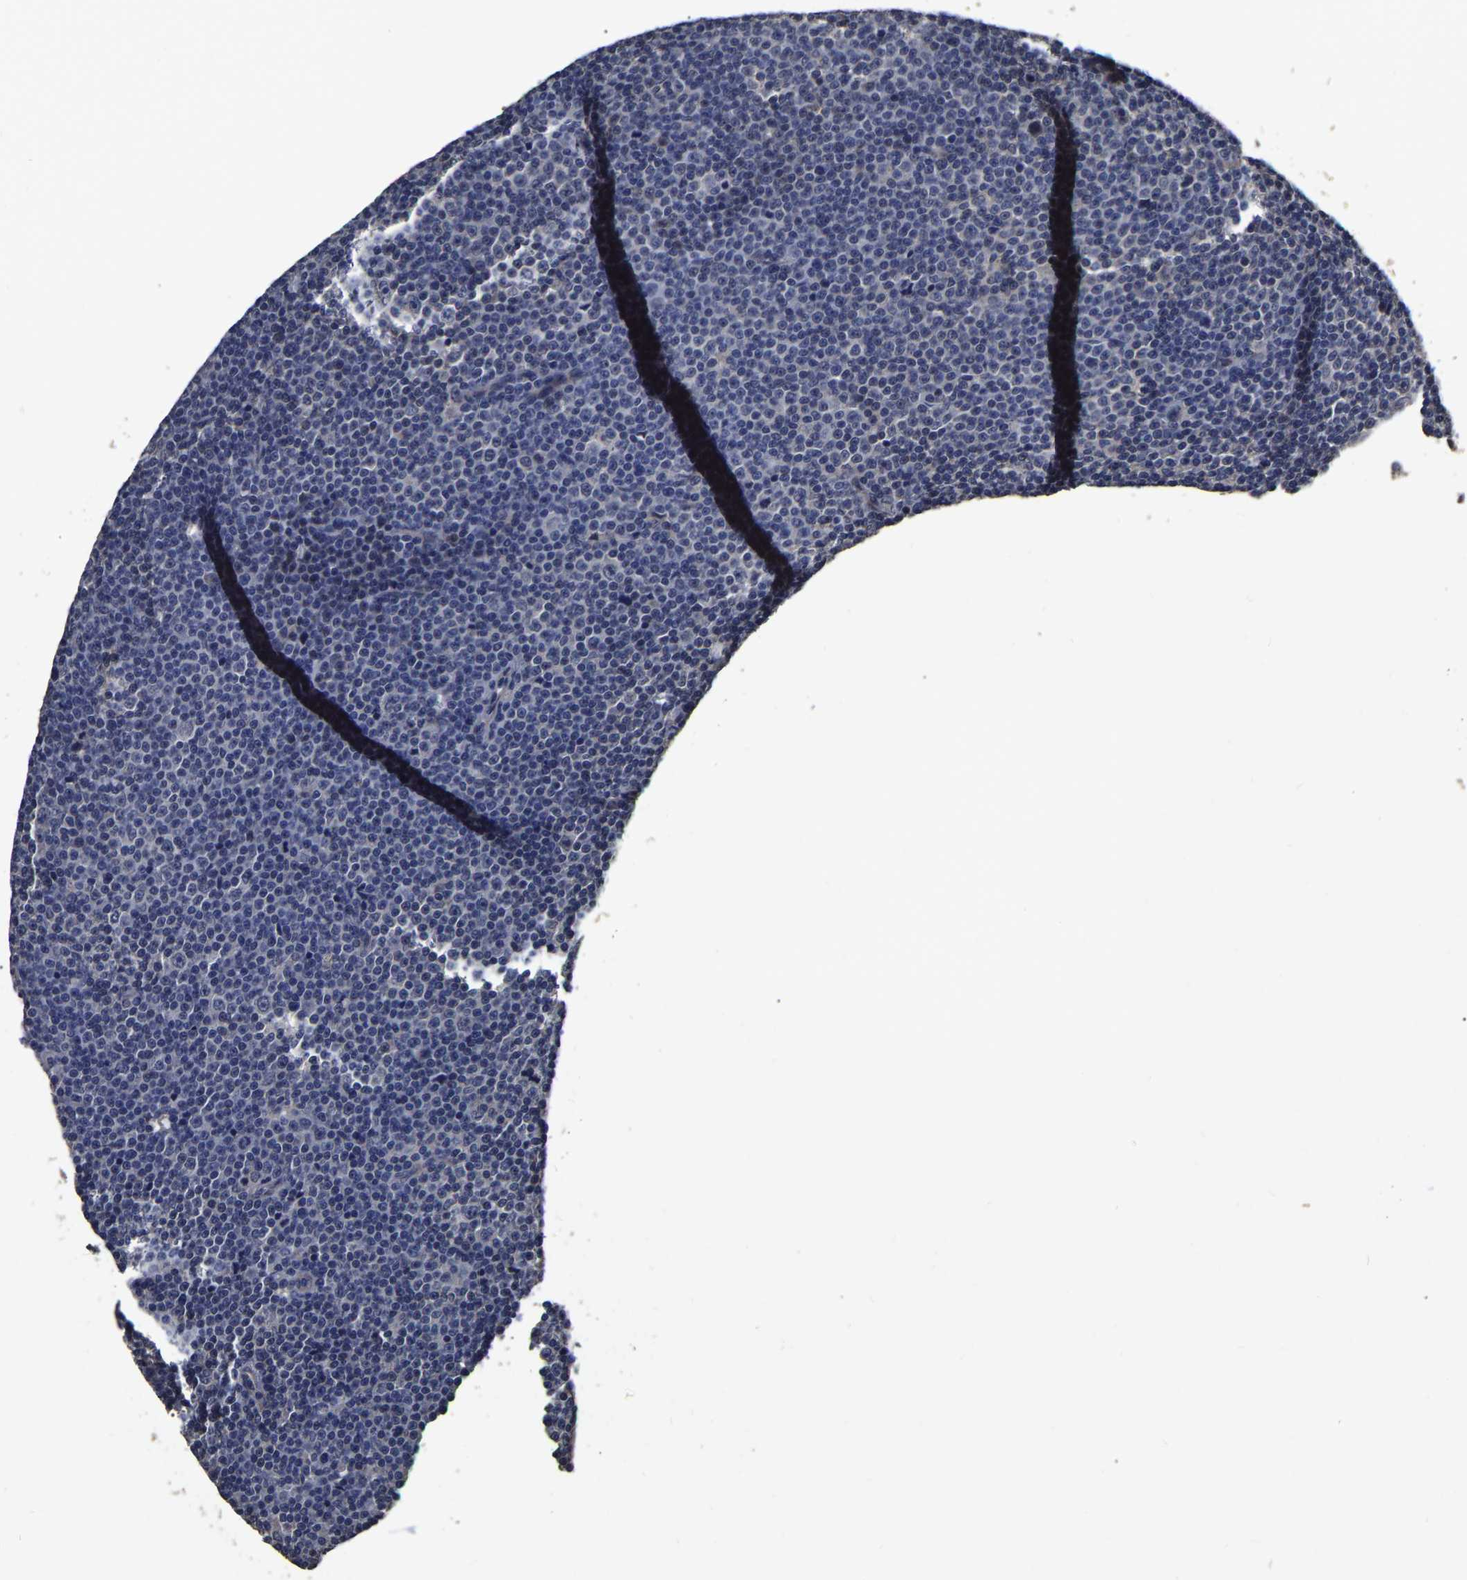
{"staining": {"intensity": "negative", "quantity": "none", "location": "none"}, "tissue": "lymphoma", "cell_type": "Tumor cells", "image_type": "cancer", "snomed": [{"axis": "morphology", "description": "Malignant lymphoma, non-Hodgkin's type, Low grade"}, {"axis": "topography", "description": "Lymph node"}], "caption": "Malignant lymphoma, non-Hodgkin's type (low-grade) was stained to show a protein in brown. There is no significant staining in tumor cells. (DAB IHC visualized using brightfield microscopy, high magnification).", "gene": "STK32C", "patient": {"sex": "female", "age": 67}}